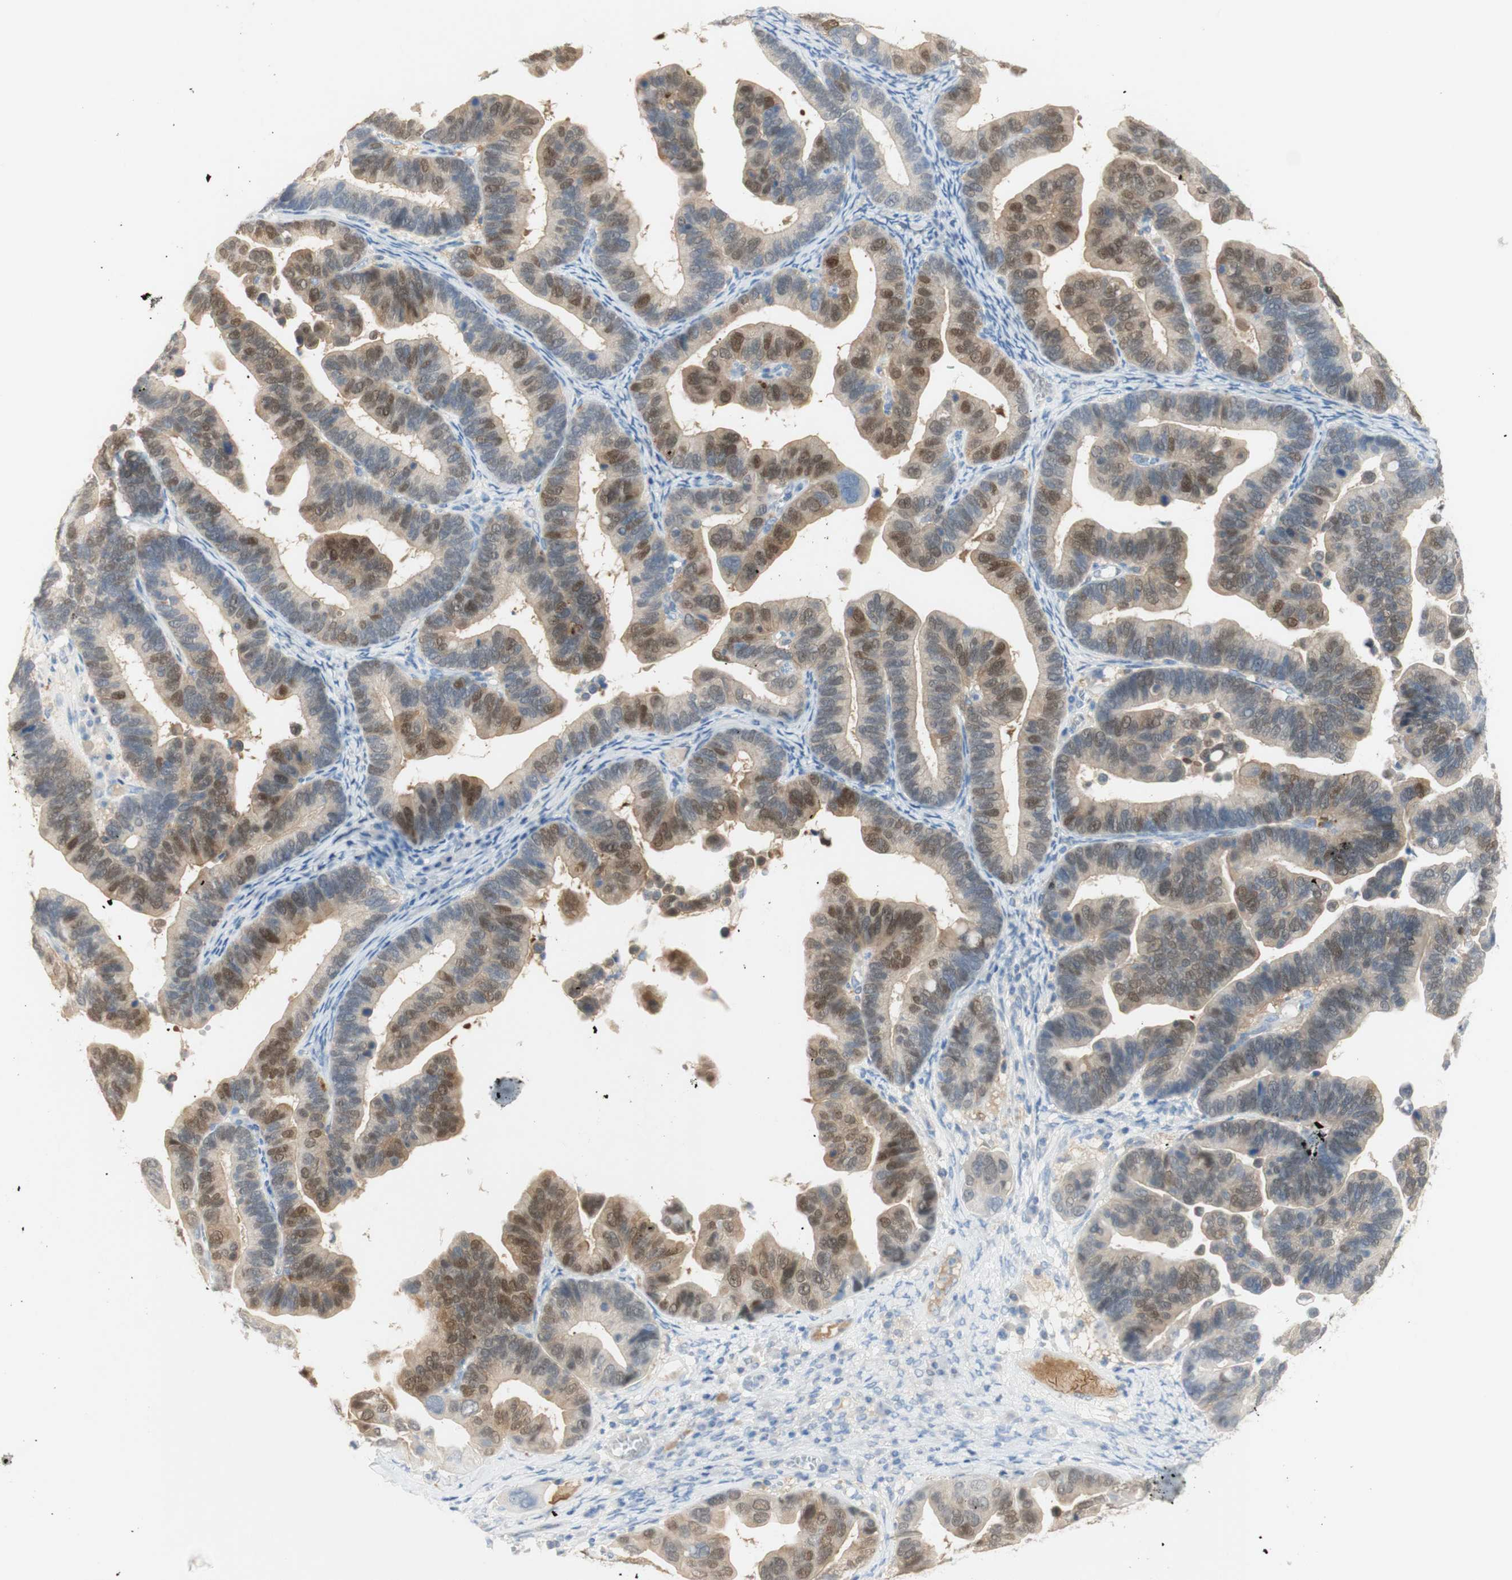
{"staining": {"intensity": "moderate", "quantity": "<25%", "location": "cytoplasmic/membranous,nuclear"}, "tissue": "ovarian cancer", "cell_type": "Tumor cells", "image_type": "cancer", "snomed": [{"axis": "morphology", "description": "Cystadenocarcinoma, serous, NOS"}, {"axis": "topography", "description": "Ovary"}], "caption": "Ovarian cancer stained with a protein marker displays moderate staining in tumor cells.", "gene": "SELENBP1", "patient": {"sex": "female", "age": 56}}